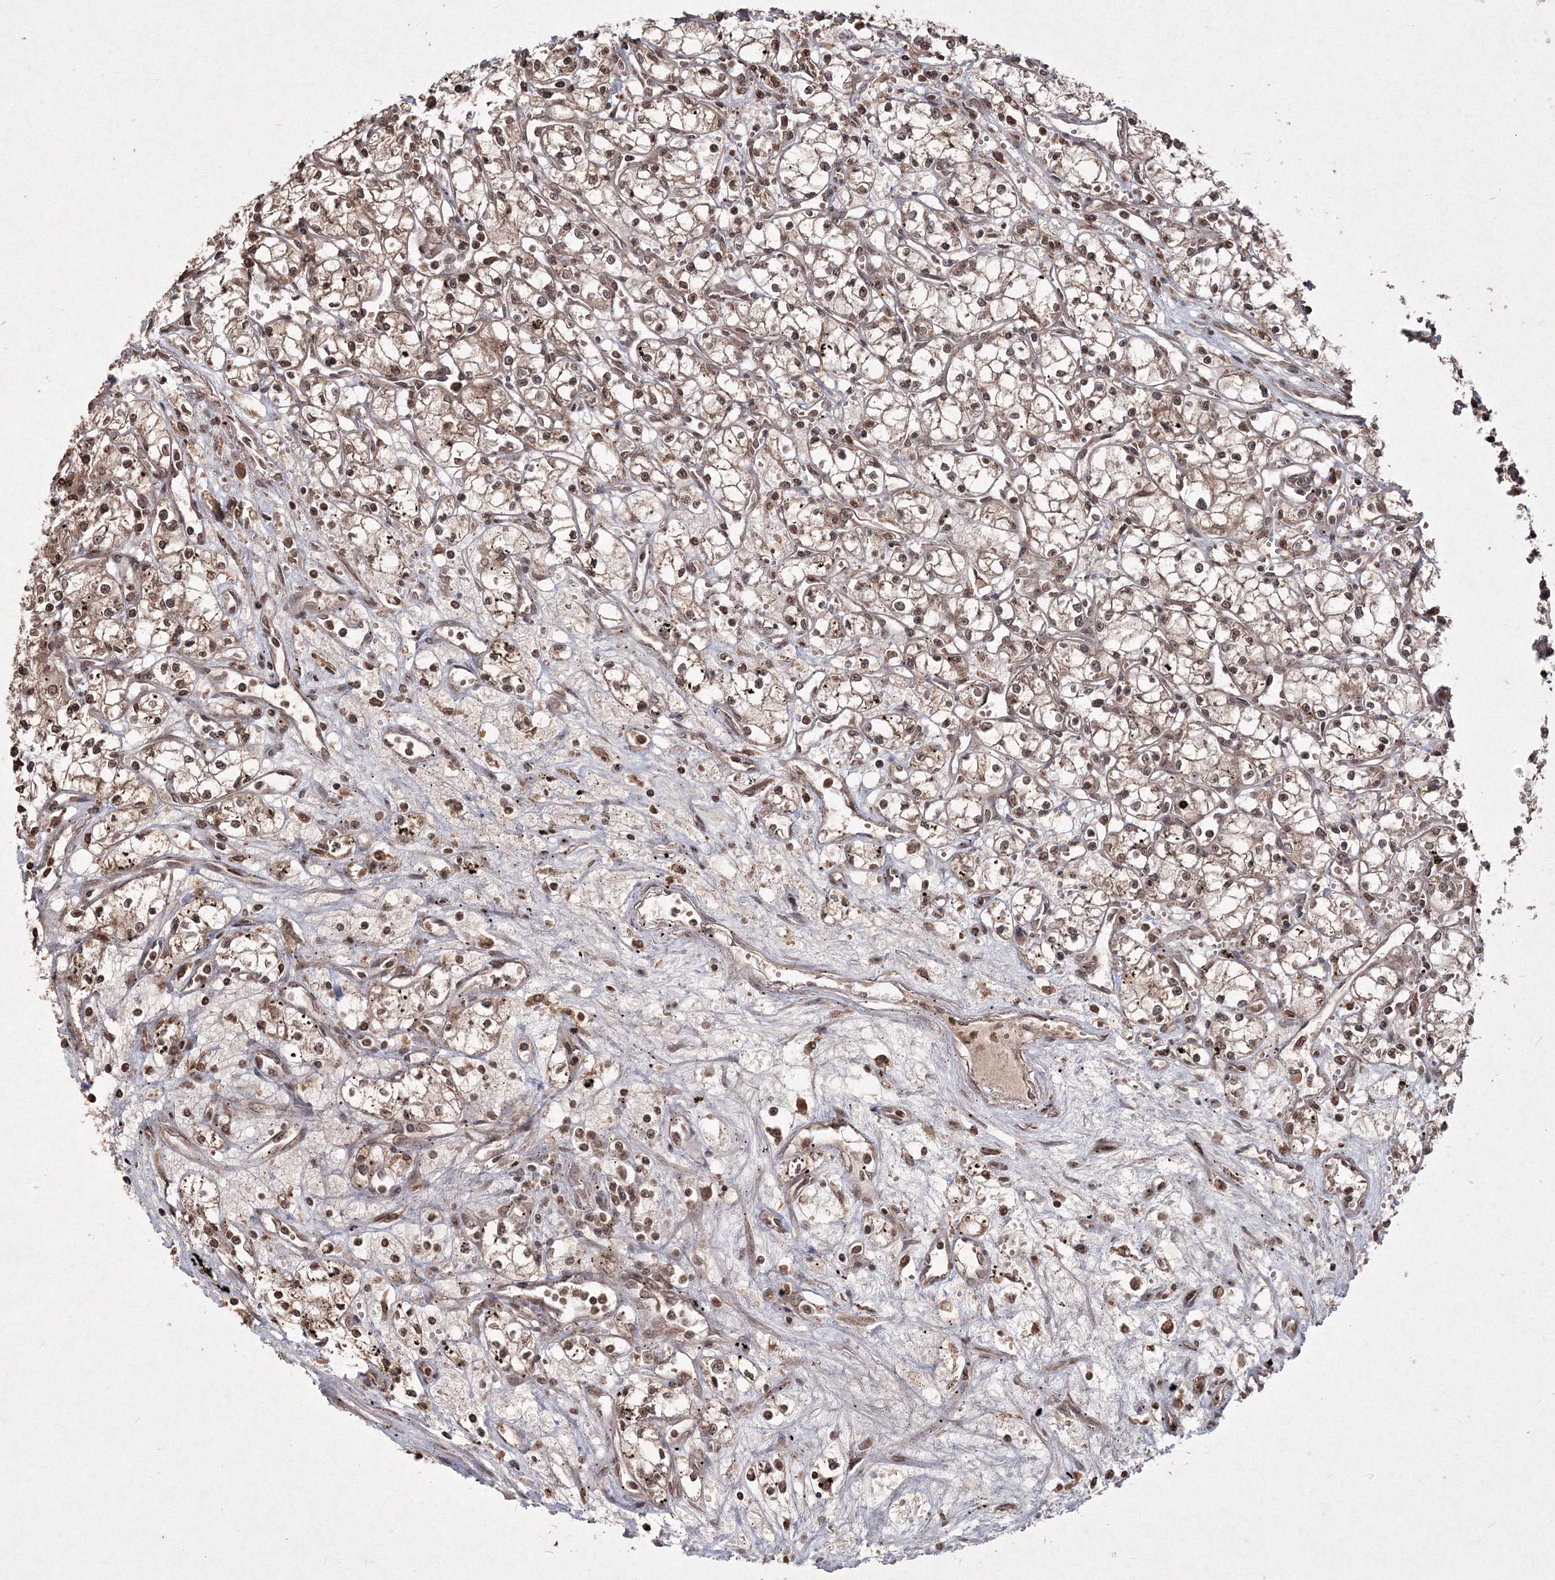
{"staining": {"intensity": "moderate", "quantity": ">75%", "location": "cytoplasmic/membranous,nuclear"}, "tissue": "renal cancer", "cell_type": "Tumor cells", "image_type": "cancer", "snomed": [{"axis": "morphology", "description": "Adenocarcinoma, NOS"}, {"axis": "topography", "description": "Kidney"}], "caption": "Immunohistochemical staining of adenocarcinoma (renal) demonstrates moderate cytoplasmic/membranous and nuclear protein staining in approximately >75% of tumor cells. (DAB (3,3'-diaminobenzidine) IHC with brightfield microscopy, high magnification).", "gene": "PEX13", "patient": {"sex": "male", "age": 59}}